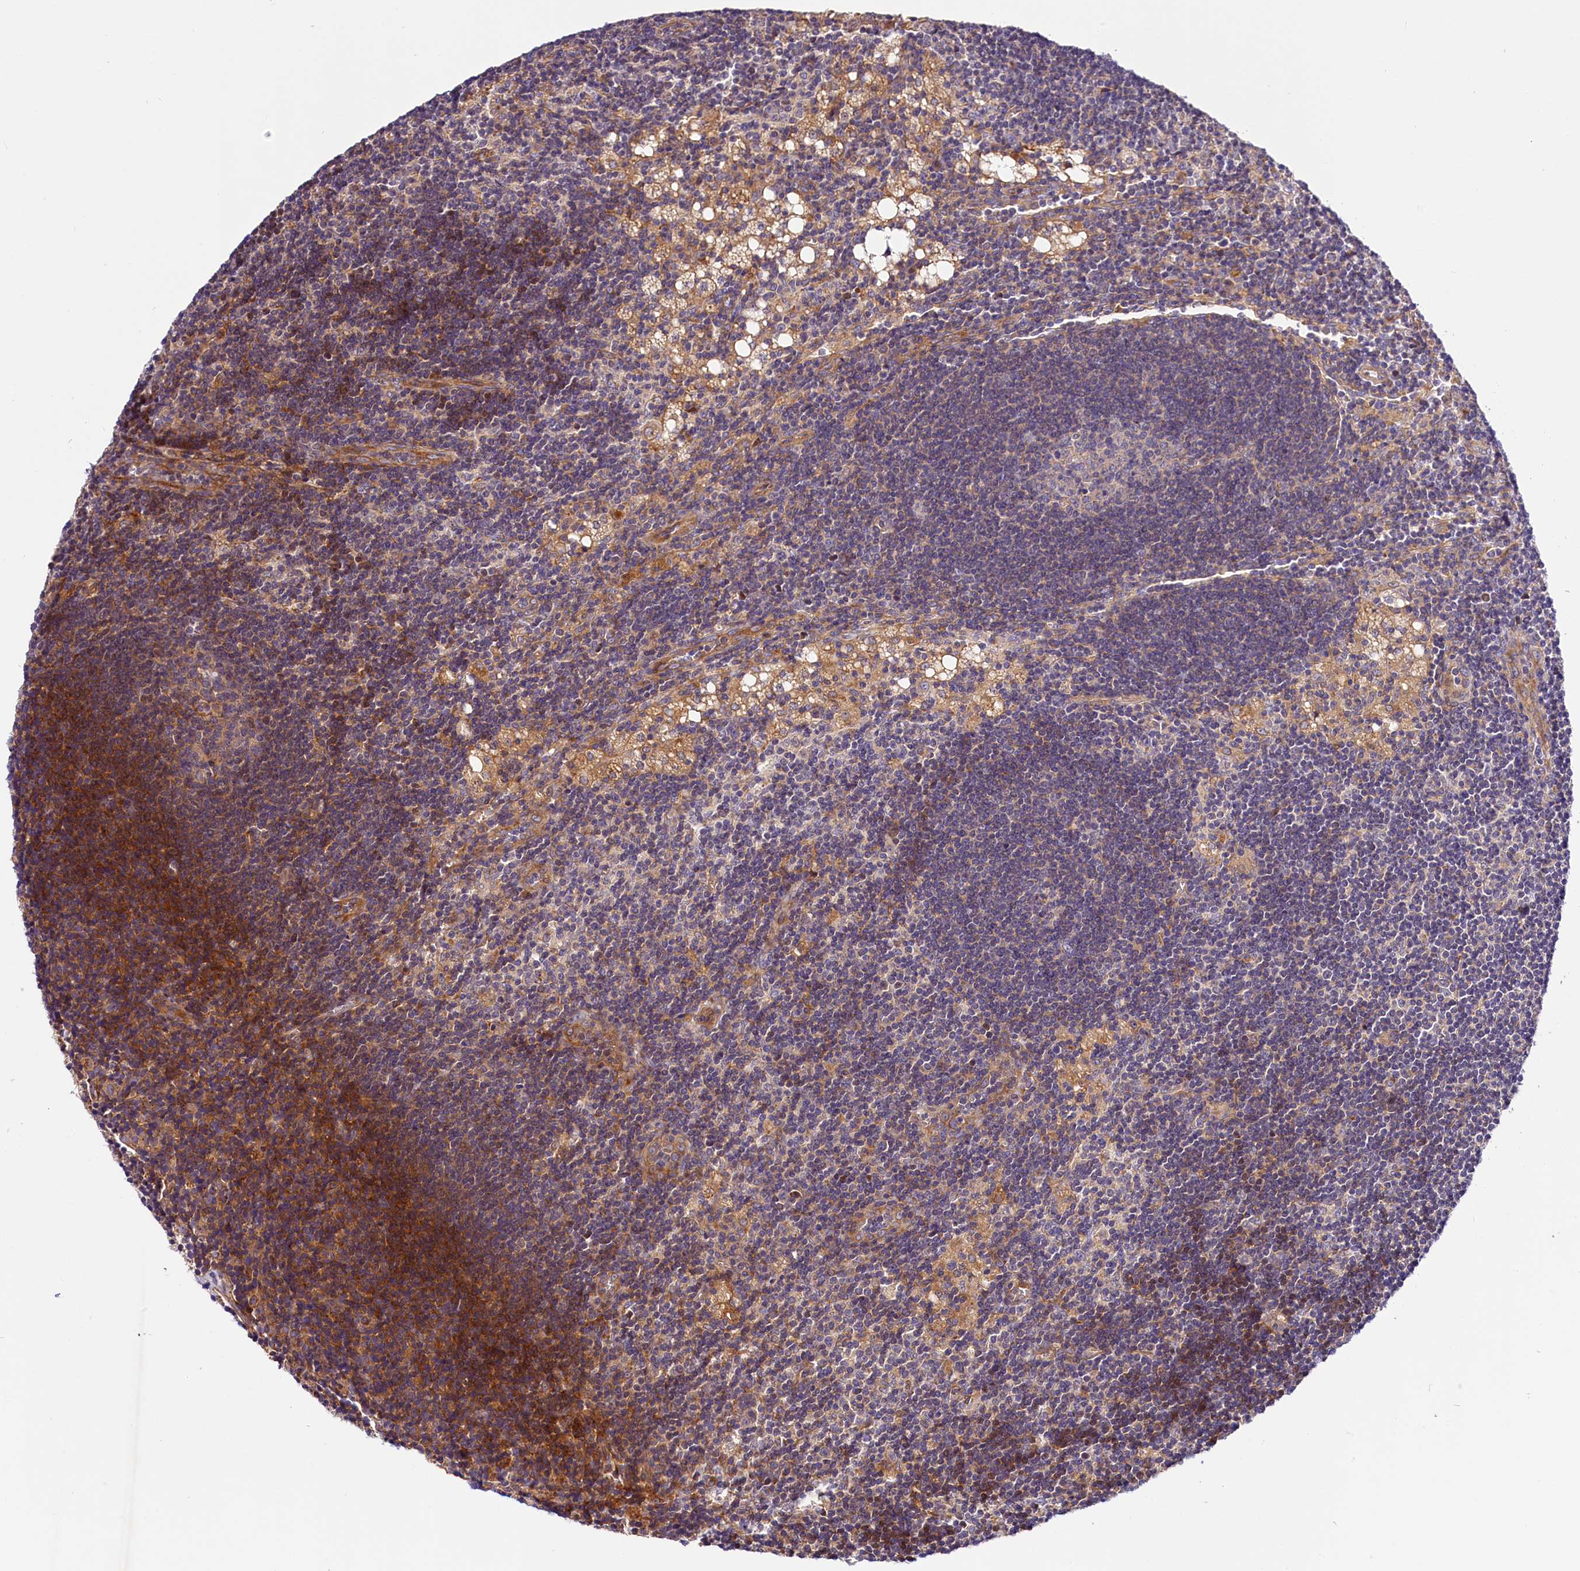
{"staining": {"intensity": "negative", "quantity": "none", "location": "none"}, "tissue": "lymph node", "cell_type": "Germinal center cells", "image_type": "normal", "snomed": [{"axis": "morphology", "description": "Normal tissue, NOS"}, {"axis": "topography", "description": "Lymph node"}], "caption": "Histopathology image shows no significant protein positivity in germinal center cells of benign lymph node.", "gene": "ARMC6", "patient": {"sex": "male", "age": 24}}